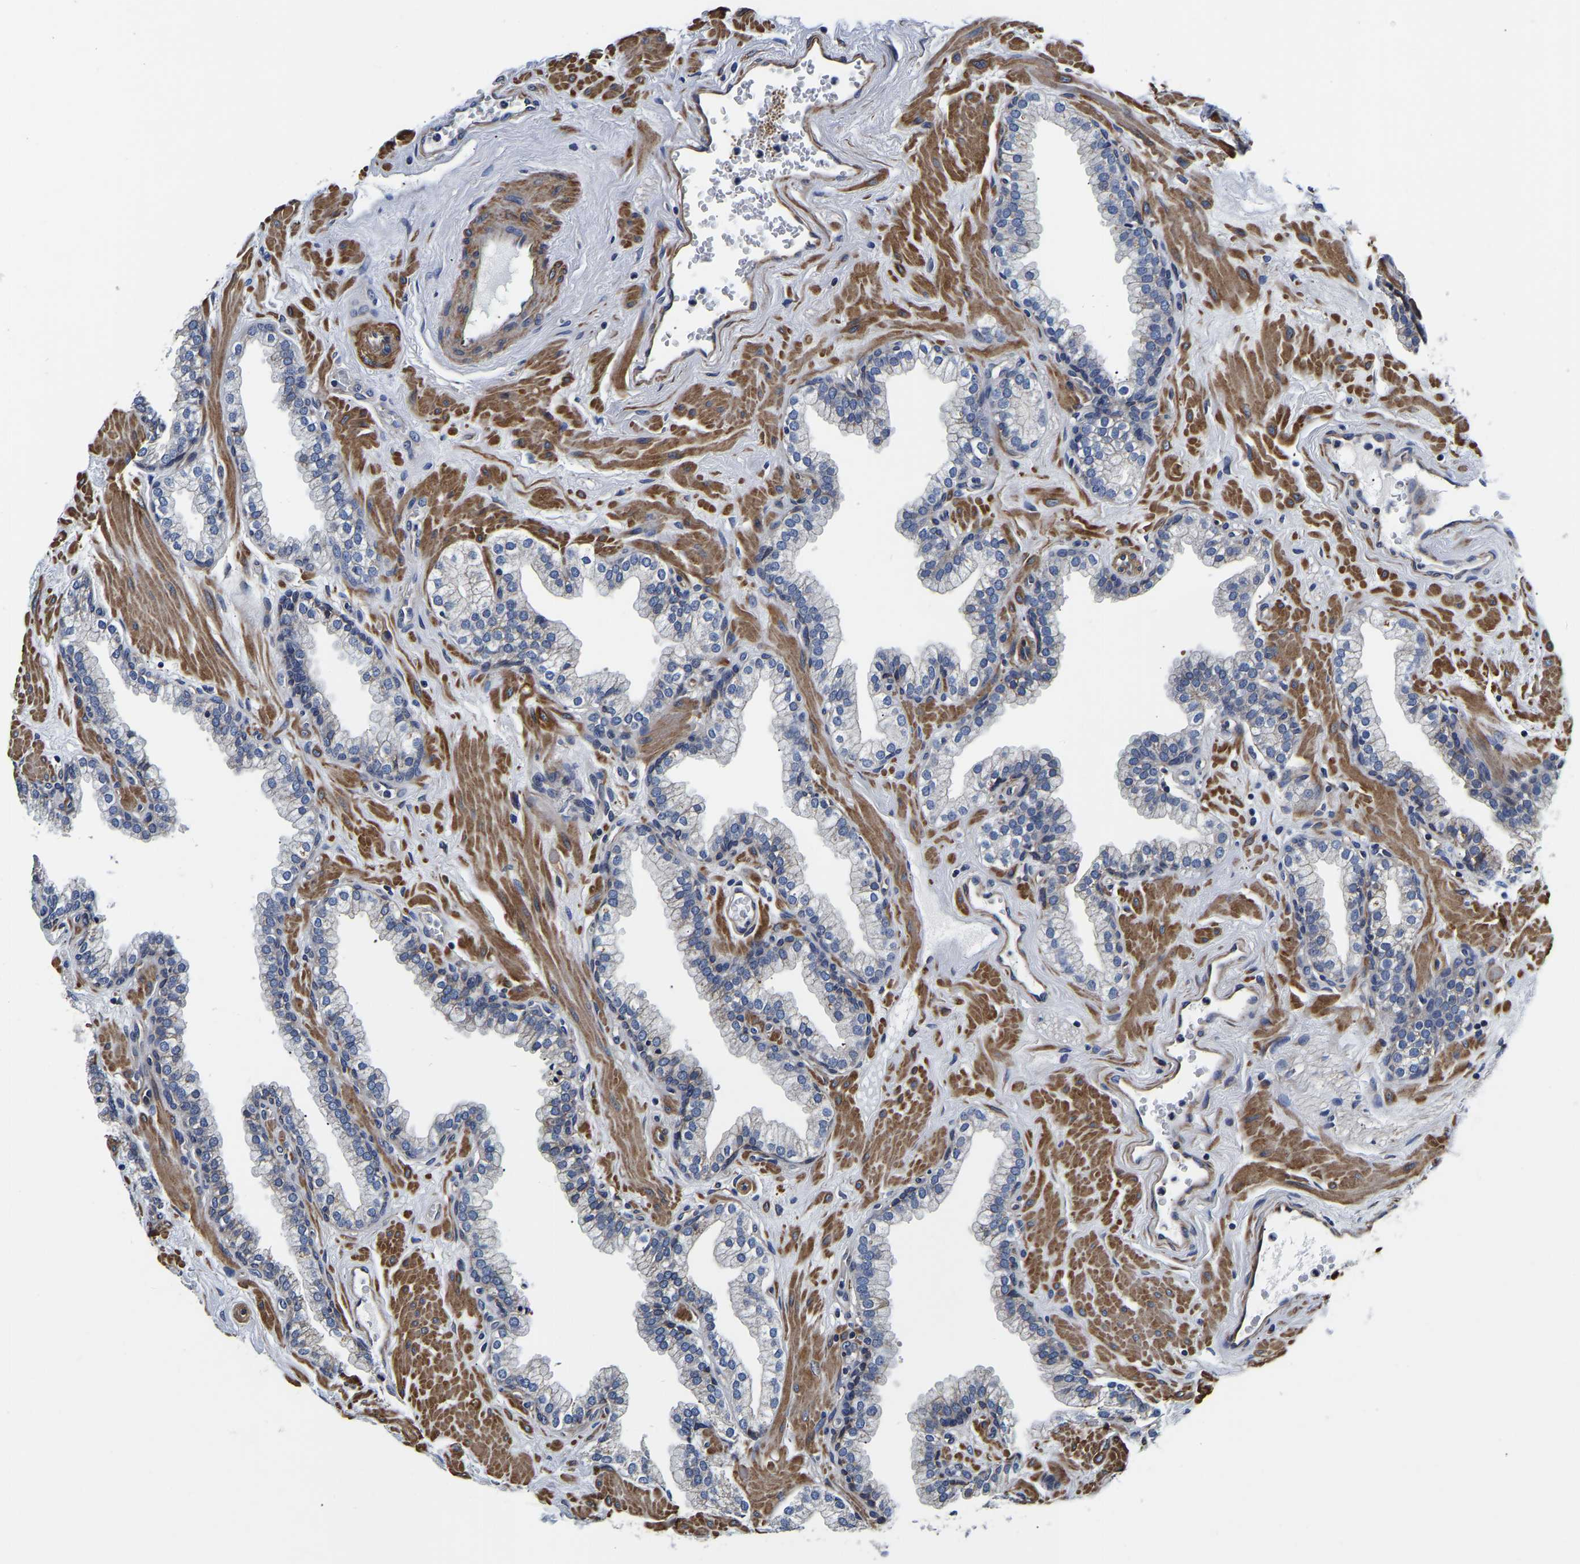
{"staining": {"intensity": "negative", "quantity": "none", "location": "none"}, "tissue": "prostate", "cell_type": "Glandular cells", "image_type": "normal", "snomed": [{"axis": "morphology", "description": "Normal tissue, NOS"}, {"axis": "morphology", "description": "Urothelial carcinoma, Low grade"}, {"axis": "topography", "description": "Urinary bladder"}, {"axis": "topography", "description": "Prostate"}], "caption": "IHC of normal human prostate shows no staining in glandular cells.", "gene": "KCTD17", "patient": {"sex": "male", "age": 60}}